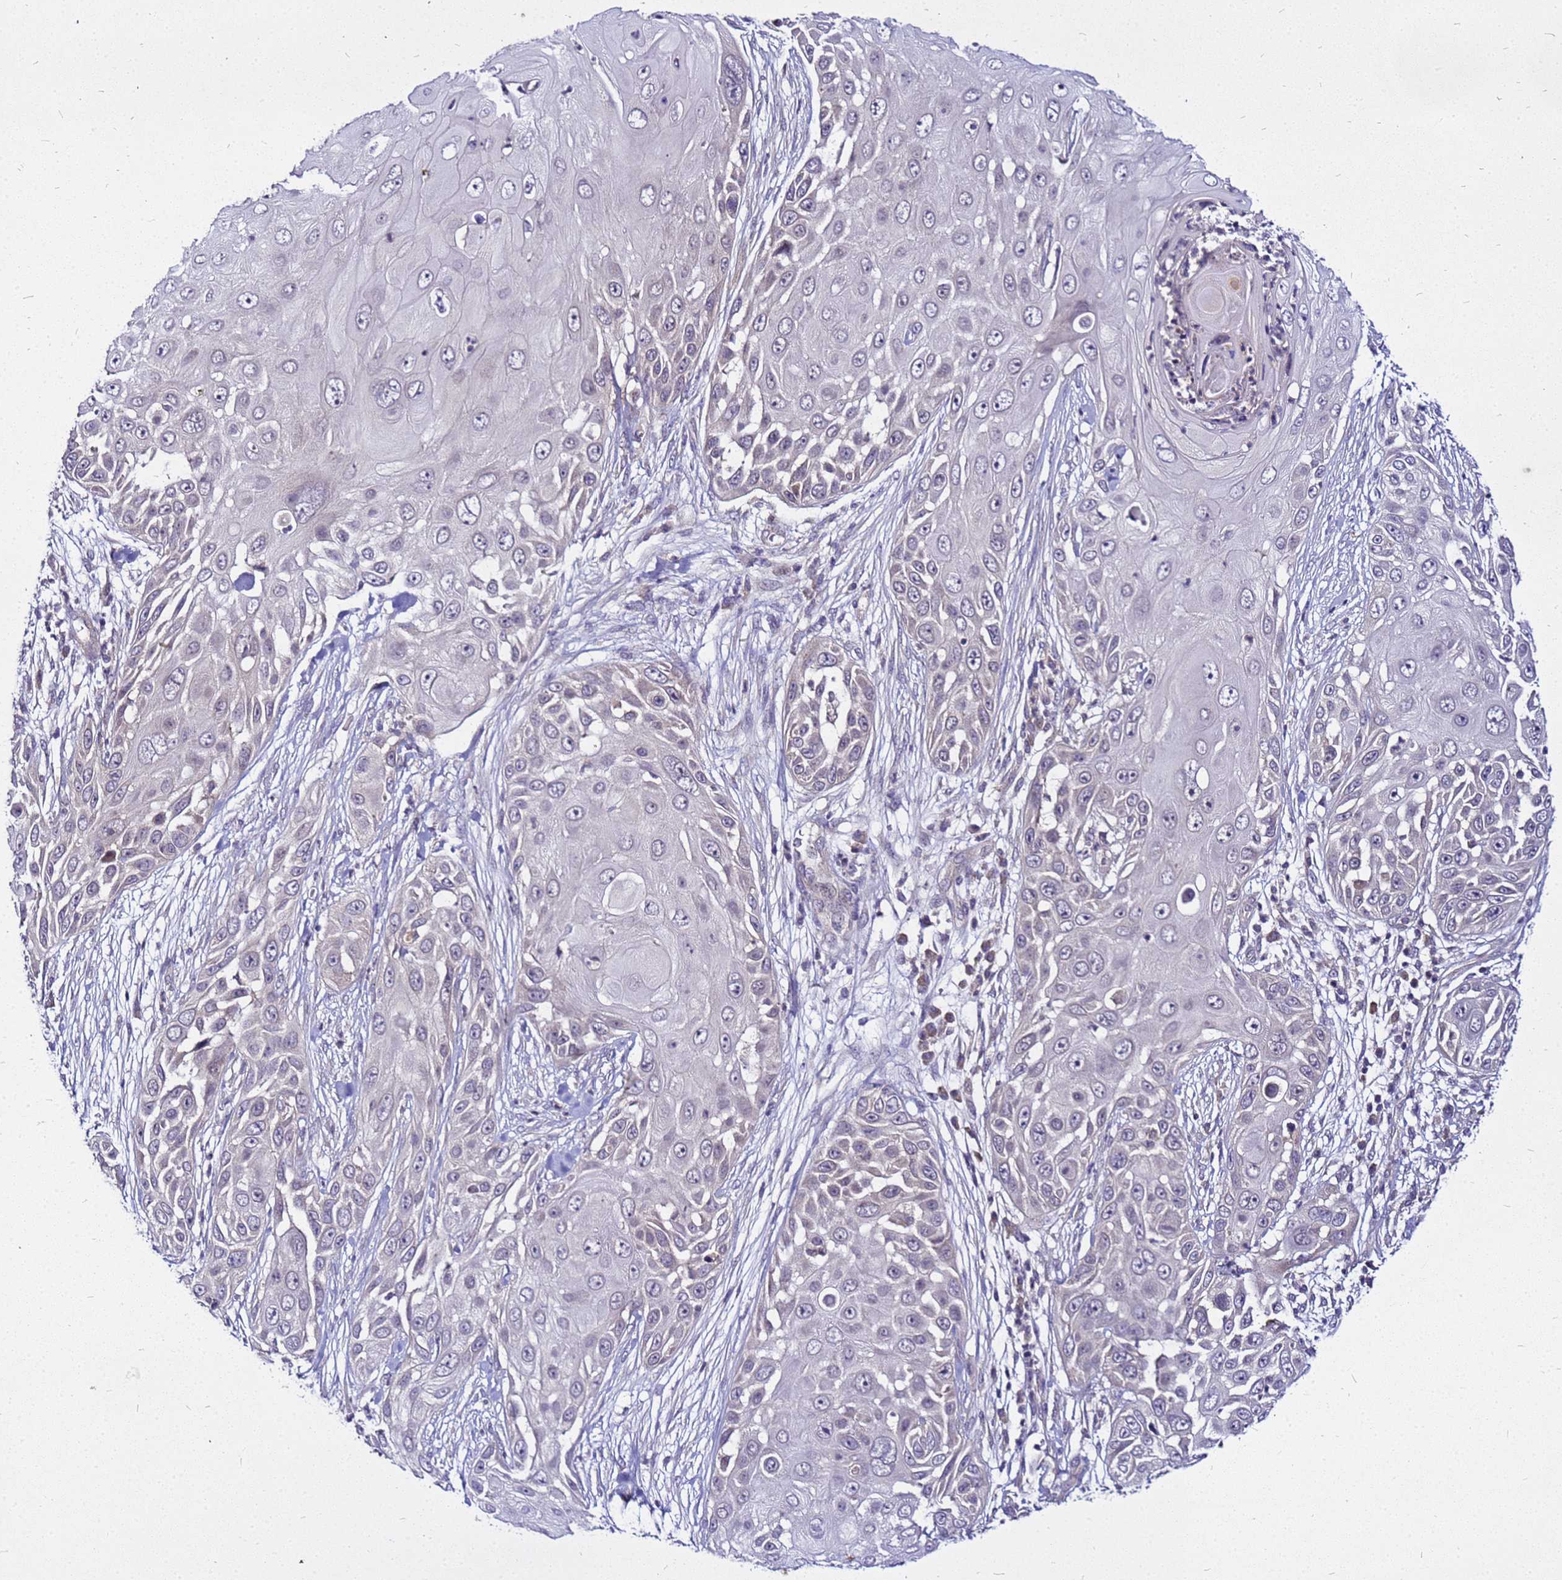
{"staining": {"intensity": "negative", "quantity": "none", "location": "none"}, "tissue": "skin cancer", "cell_type": "Tumor cells", "image_type": "cancer", "snomed": [{"axis": "morphology", "description": "Squamous cell carcinoma, NOS"}, {"axis": "topography", "description": "Skin"}], "caption": "A high-resolution histopathology image shows IHC staining of skin cancer, which reveals no significant staining in tumor cells.", "gene": "SAT1", "patient": {"sex": "female", "age": 44}}